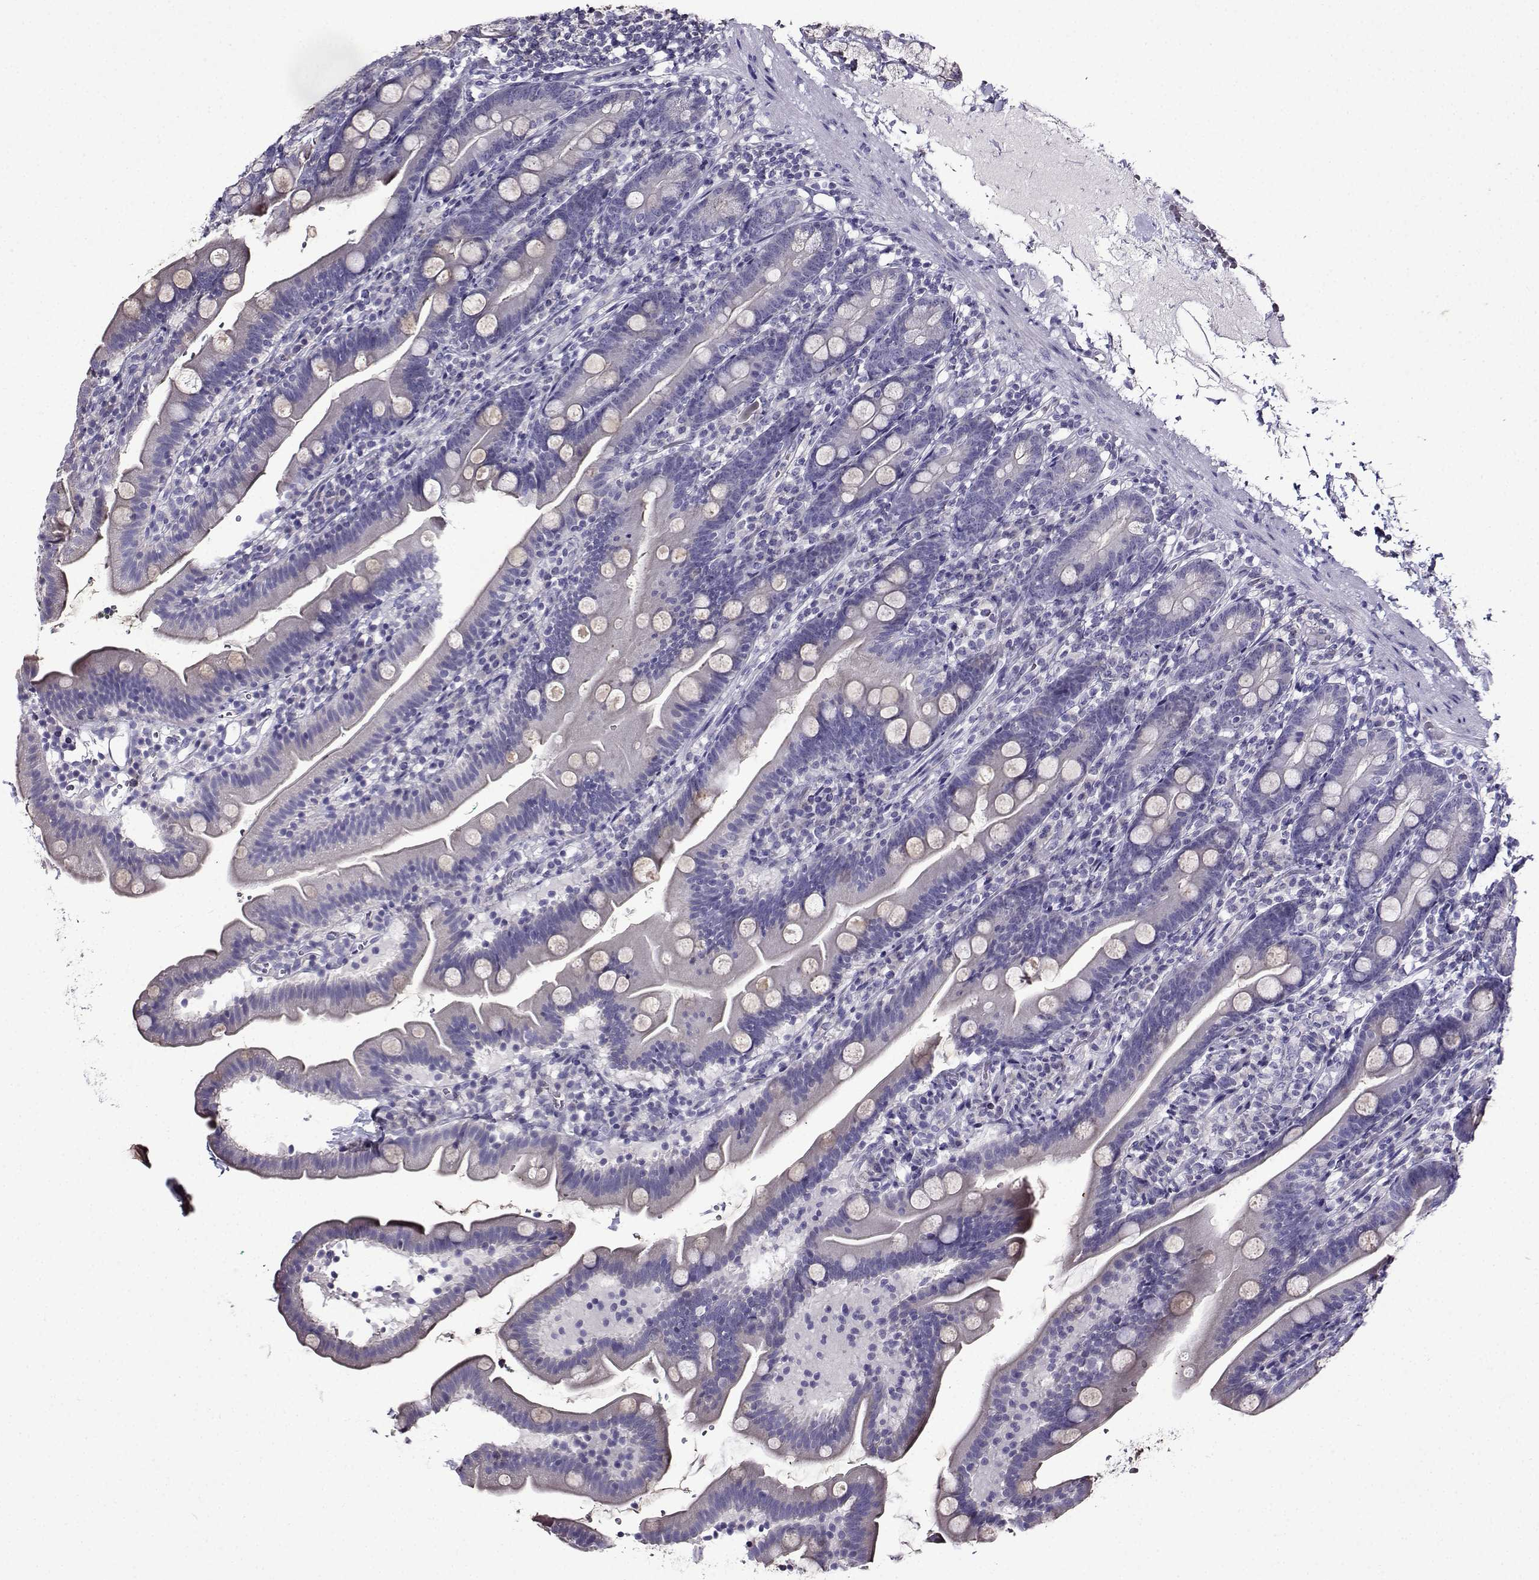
{"staining": {"intensity": "negative", "quantity": "none", "location": "none"}, "tissue": "duodenum", "cell_type": "Glandular cells", "image_type": "normal", "snomed": [{"axis": "morphology", "description": "Normal tissue, NOS"}, {"axis": "topography", "description": "Duodenum"}], "caption": "High magnification brightfield microscopy of unremarkable duodenum stained with DAB (brown) and counterstained with hematoxylin (blue): glandular cells show no significant staining. Nuclei are stained in blue.", "gene": "TMEM266", "patient": {"sex": "female", "age": 67}}